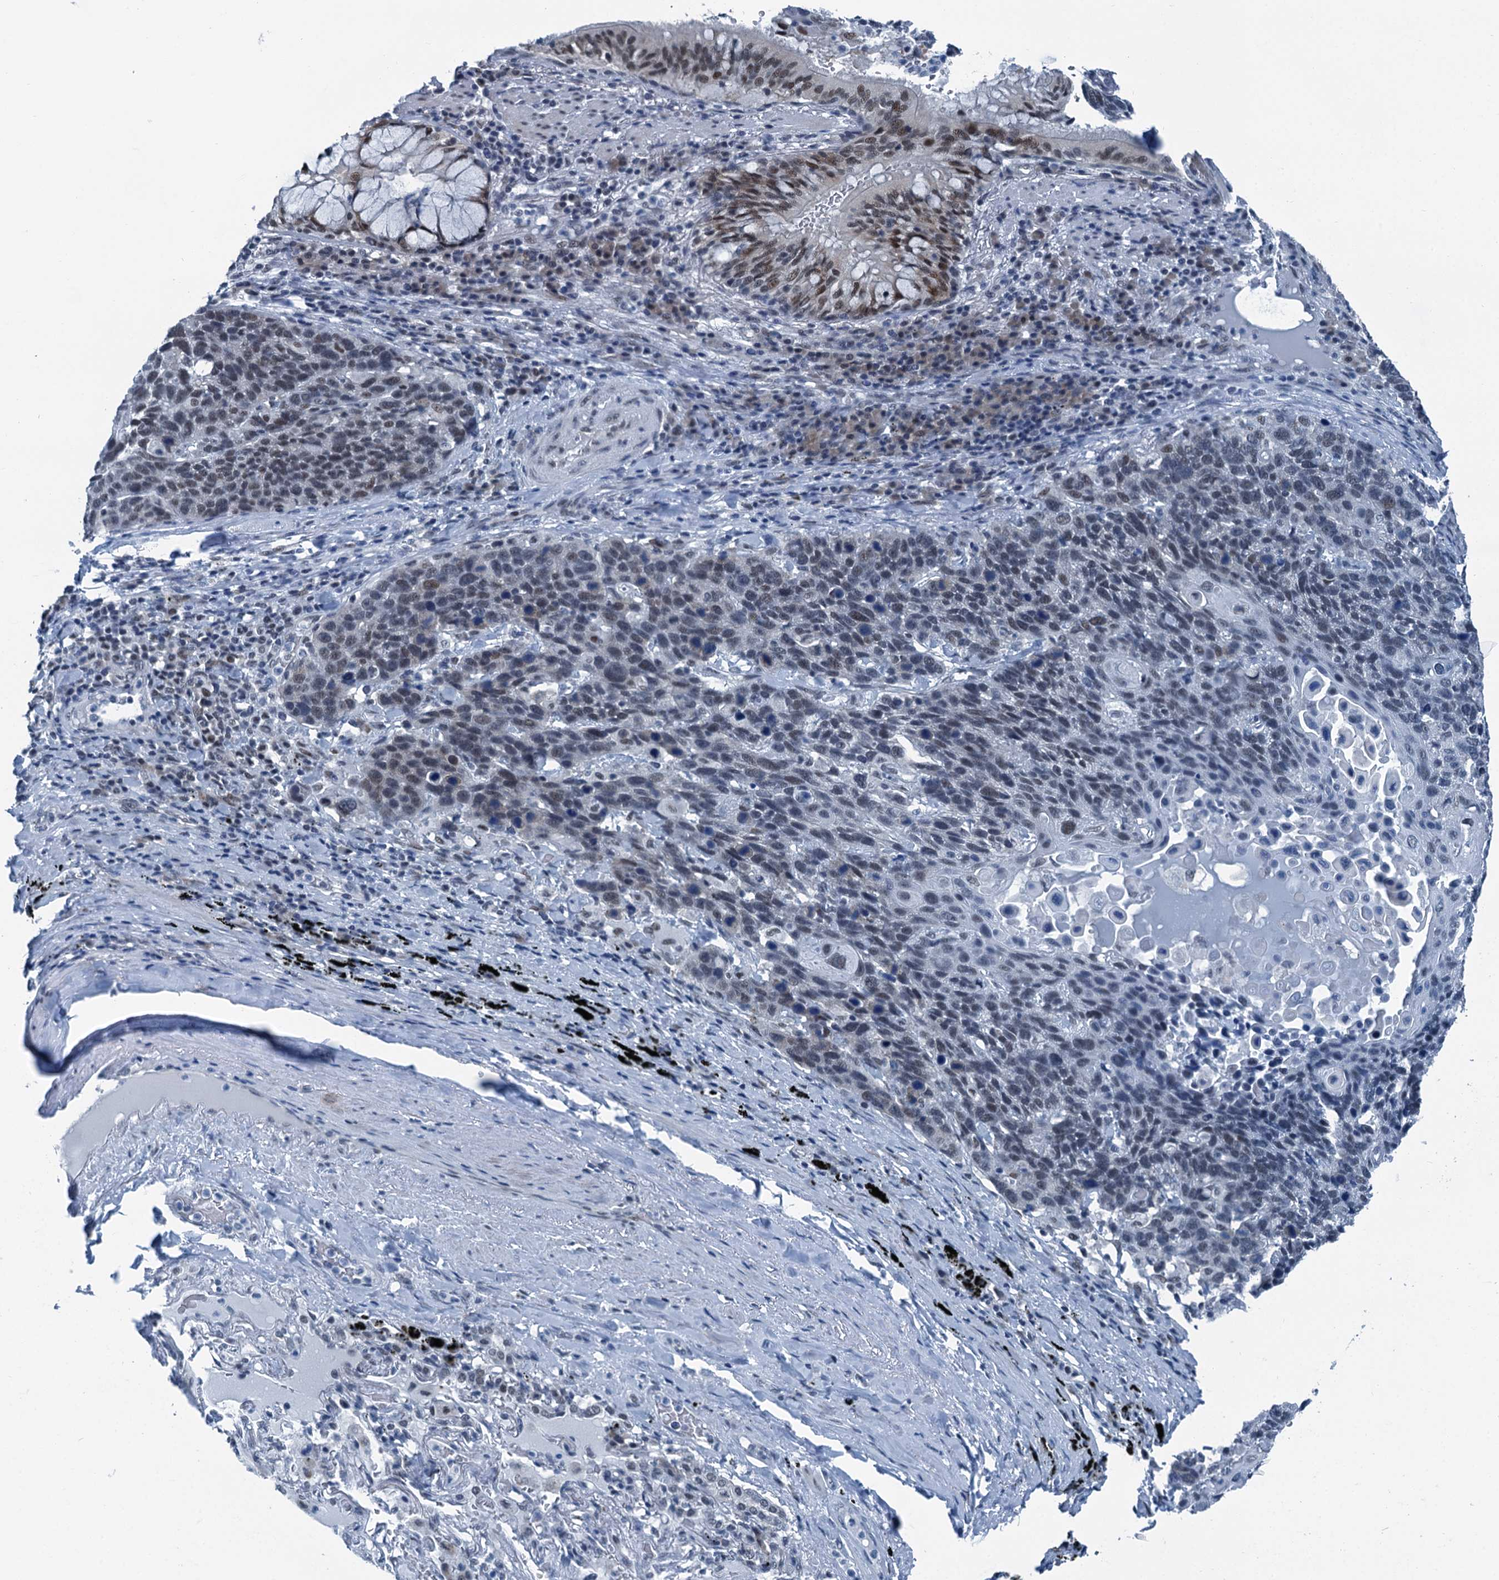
{"staining": {"intensity": "weak", "quantity": "<25%", "location": "nuclear"}, "tissue": "lung cancer", "cell_type": "Tumor cells", "image_type": "cancer", "snomed": [{"axis": "morphology", "description": "Squamous cell carcinoma, NOS"}, {"axis": "topography", "description": "Lung"}], "caption": "Immunohistochemistry (IHC) of human lung cancer (squamous cell carcinoma) shows no positivity in tumor cells.", "gene": "TRPT1", "patient": {"sex": "male", "age": 66}}